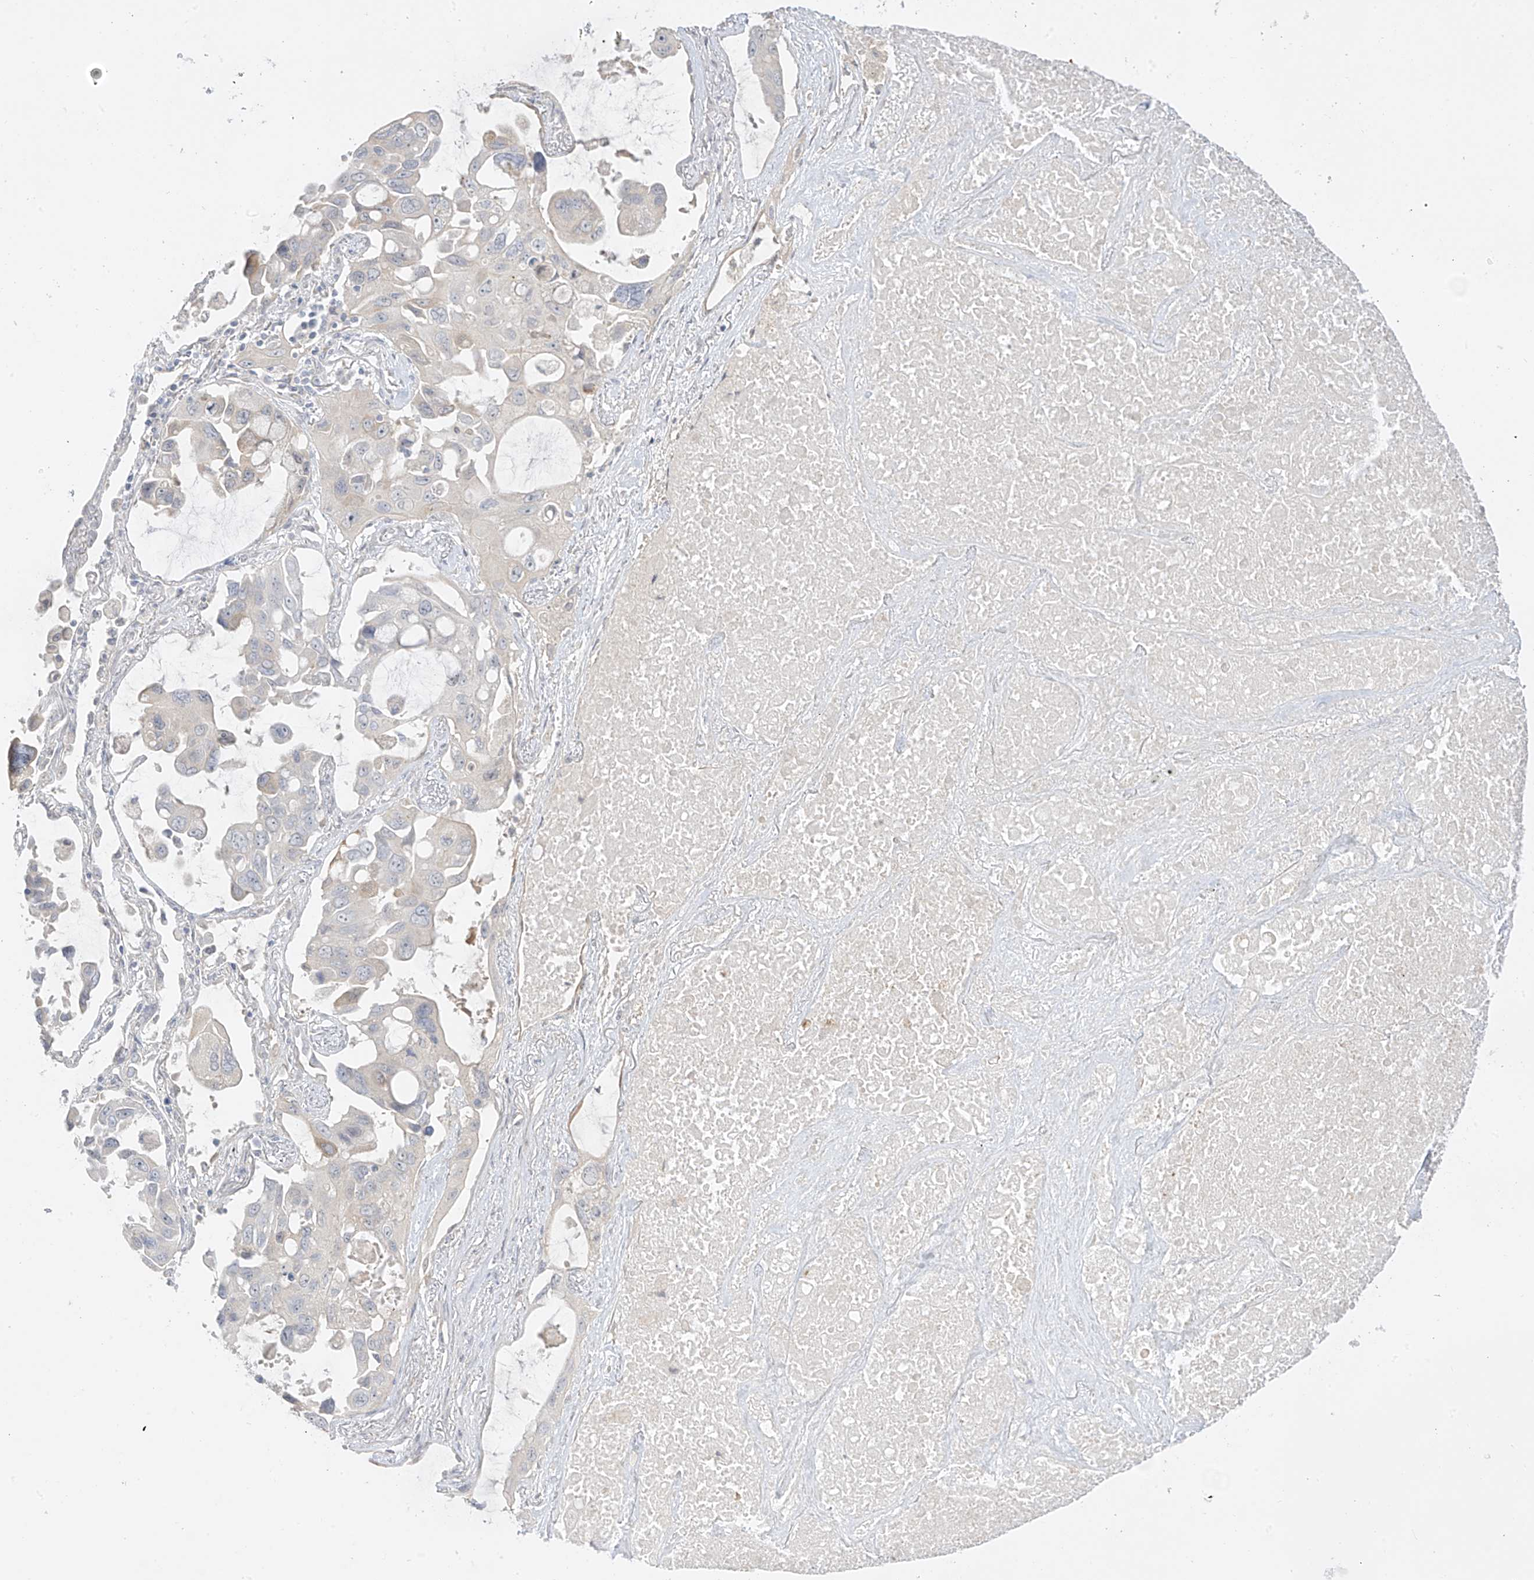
{"staining": {"intensity": "negative", "quantity": "none", "location": "none"}, "tissue": "lung cancer", "cell_type": "Tumor cells", "image_type": "cancer", "snomed": [{"axis": "morphology", "description": "Squamous cell carcinoma, NOS"}, {"axis": "topography", "description": "Lung"}], "caption": "A histopathology image of lung cancer stained for a protein displays no brown staining in tumor cells.", "gene": "DCDC2", "patient": {"sex": "female", "age": 73}}